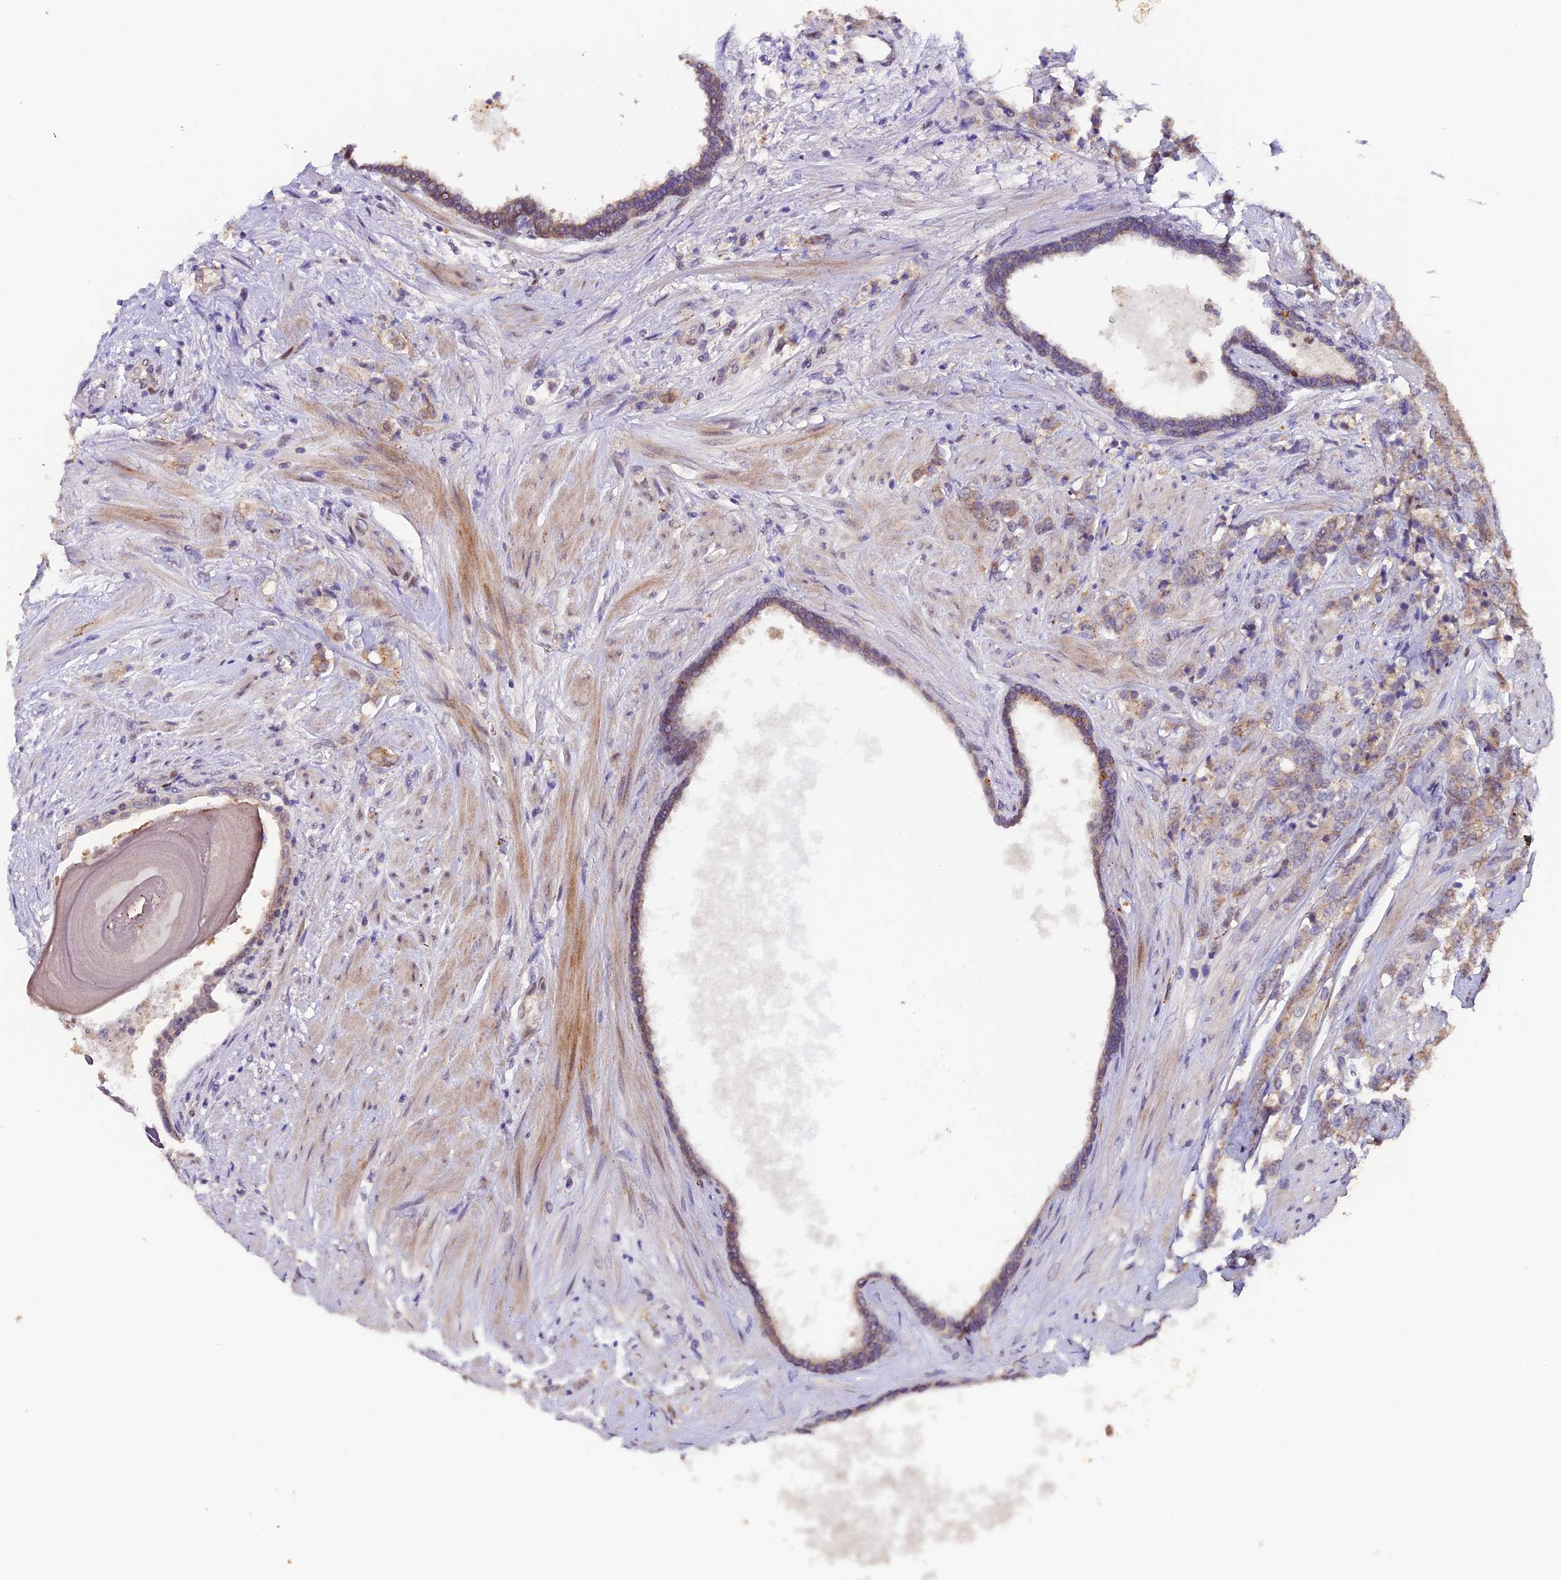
{"staining": {"intensity": "weak", "quantity": "<25%", "location": "cytoplasmic/membranous"}, "tissue": "prostate cancer", "cell_type": "Tumor cells", "image_type": "cancer", "snomed": [{"axis": "morphology", "description": "Adenocarcinoma, High grade"}, {"axis": "topography", "description": "Prostate"}], "caption": "Tumor cells are negative for brown protein staining in prostate high-grade adenocarcinoma. (DAB (3,3'-diaminobenzidine) immunohistochemistry (IHC) with hematoxylin counter stain).", "gene": "NCK2", "patient": {"sex": "male", "age": 62}}